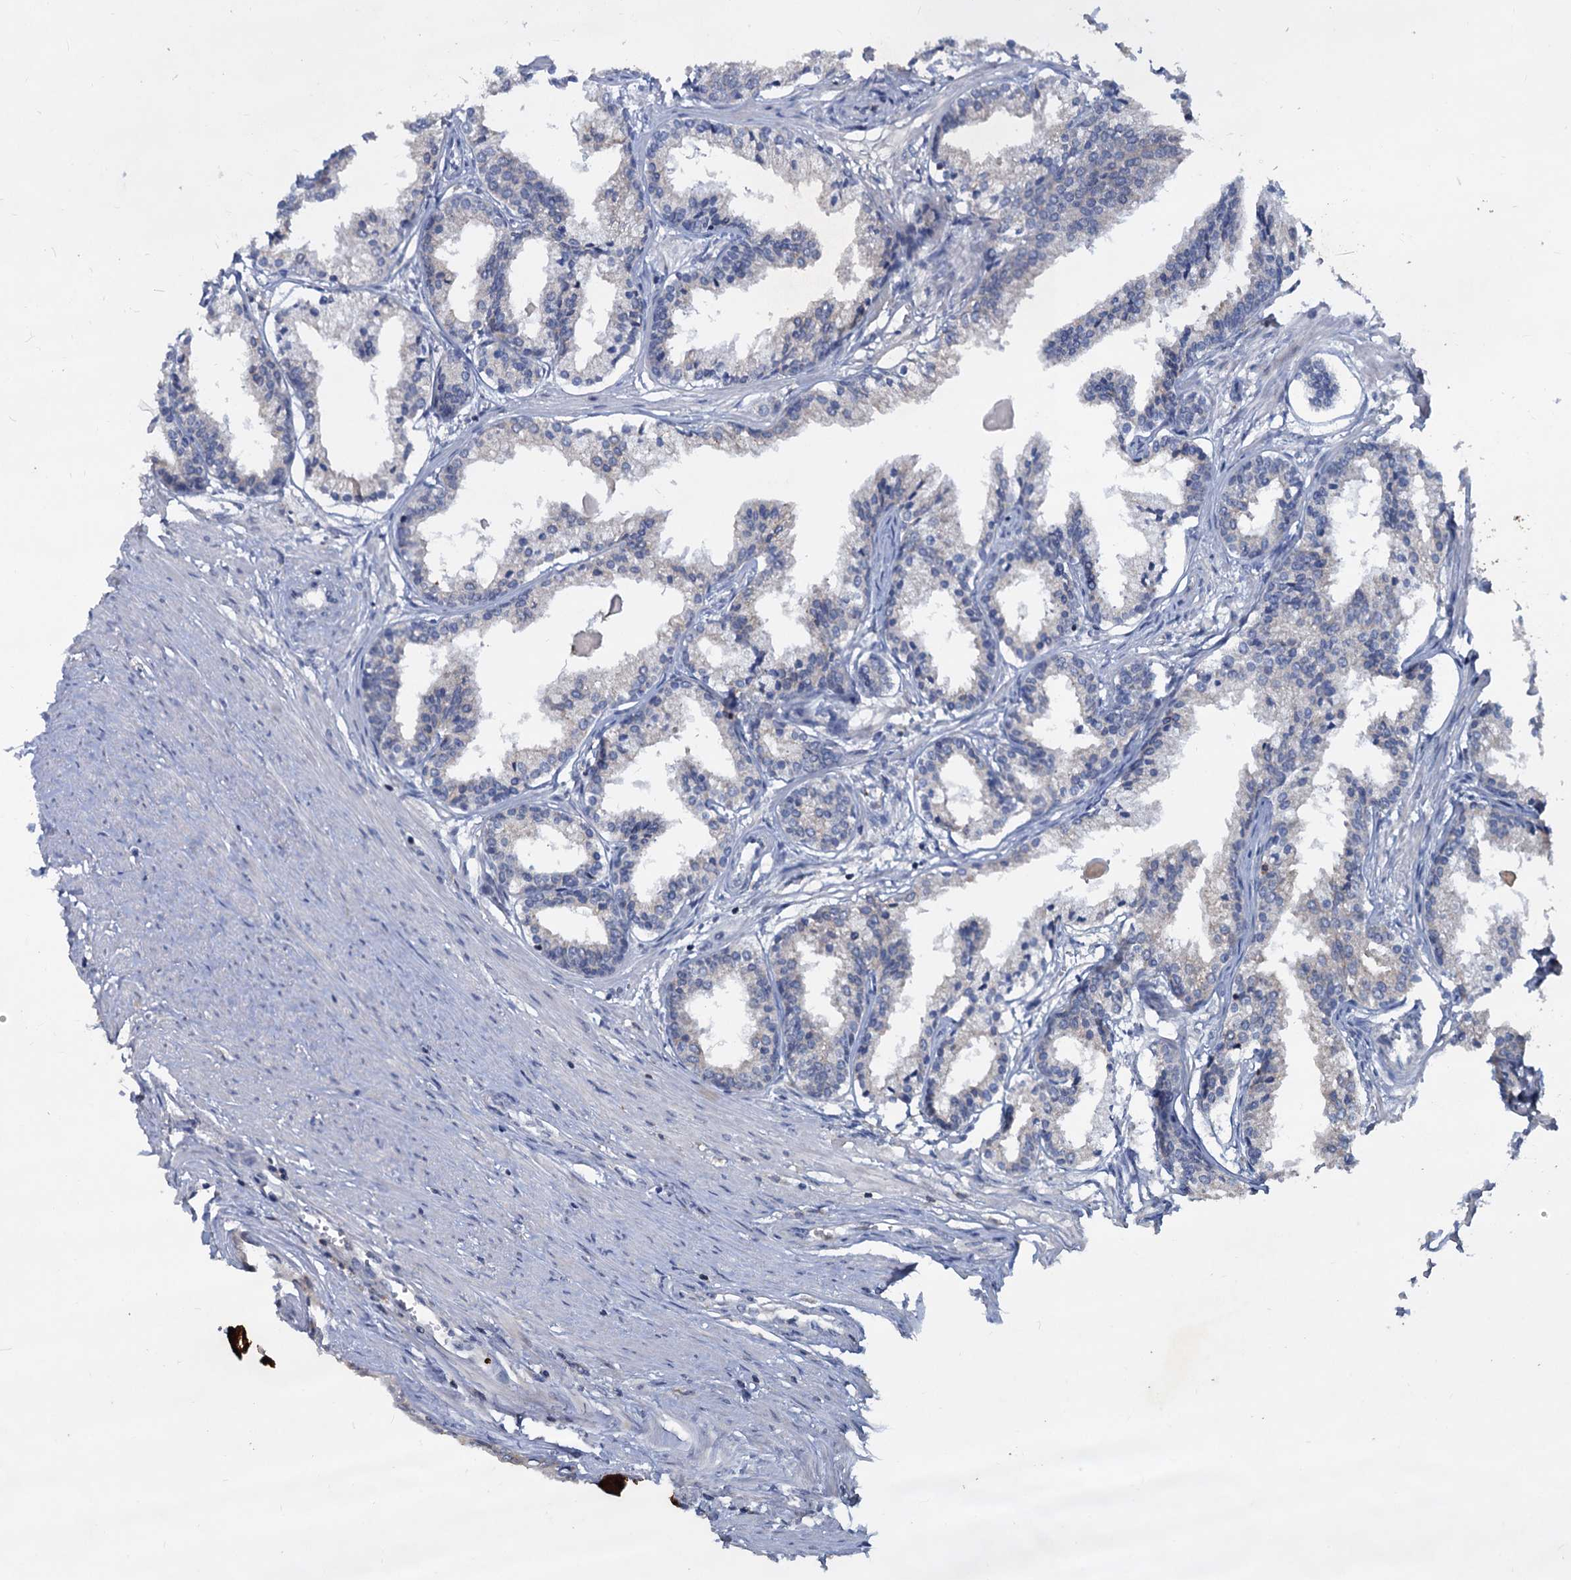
{"staining": {"intensity": "negative", "quantity": "none", "location": "none"}, "tissue": "prostate cancer", "cell_type": "Tumor cells", "image_type": "cancer", "snomed": [{"axis": "morphology", "description": "Adenocarcinoma, High grade"}, {"axis": "topography", "description": "Prostate"}], "caption": "Tumor cells show no significant positivity in prostate cancer (high-grade adenocarcinoma).", "gene": "LRCH4", "patient": {"sex": "male", "age": 68}}